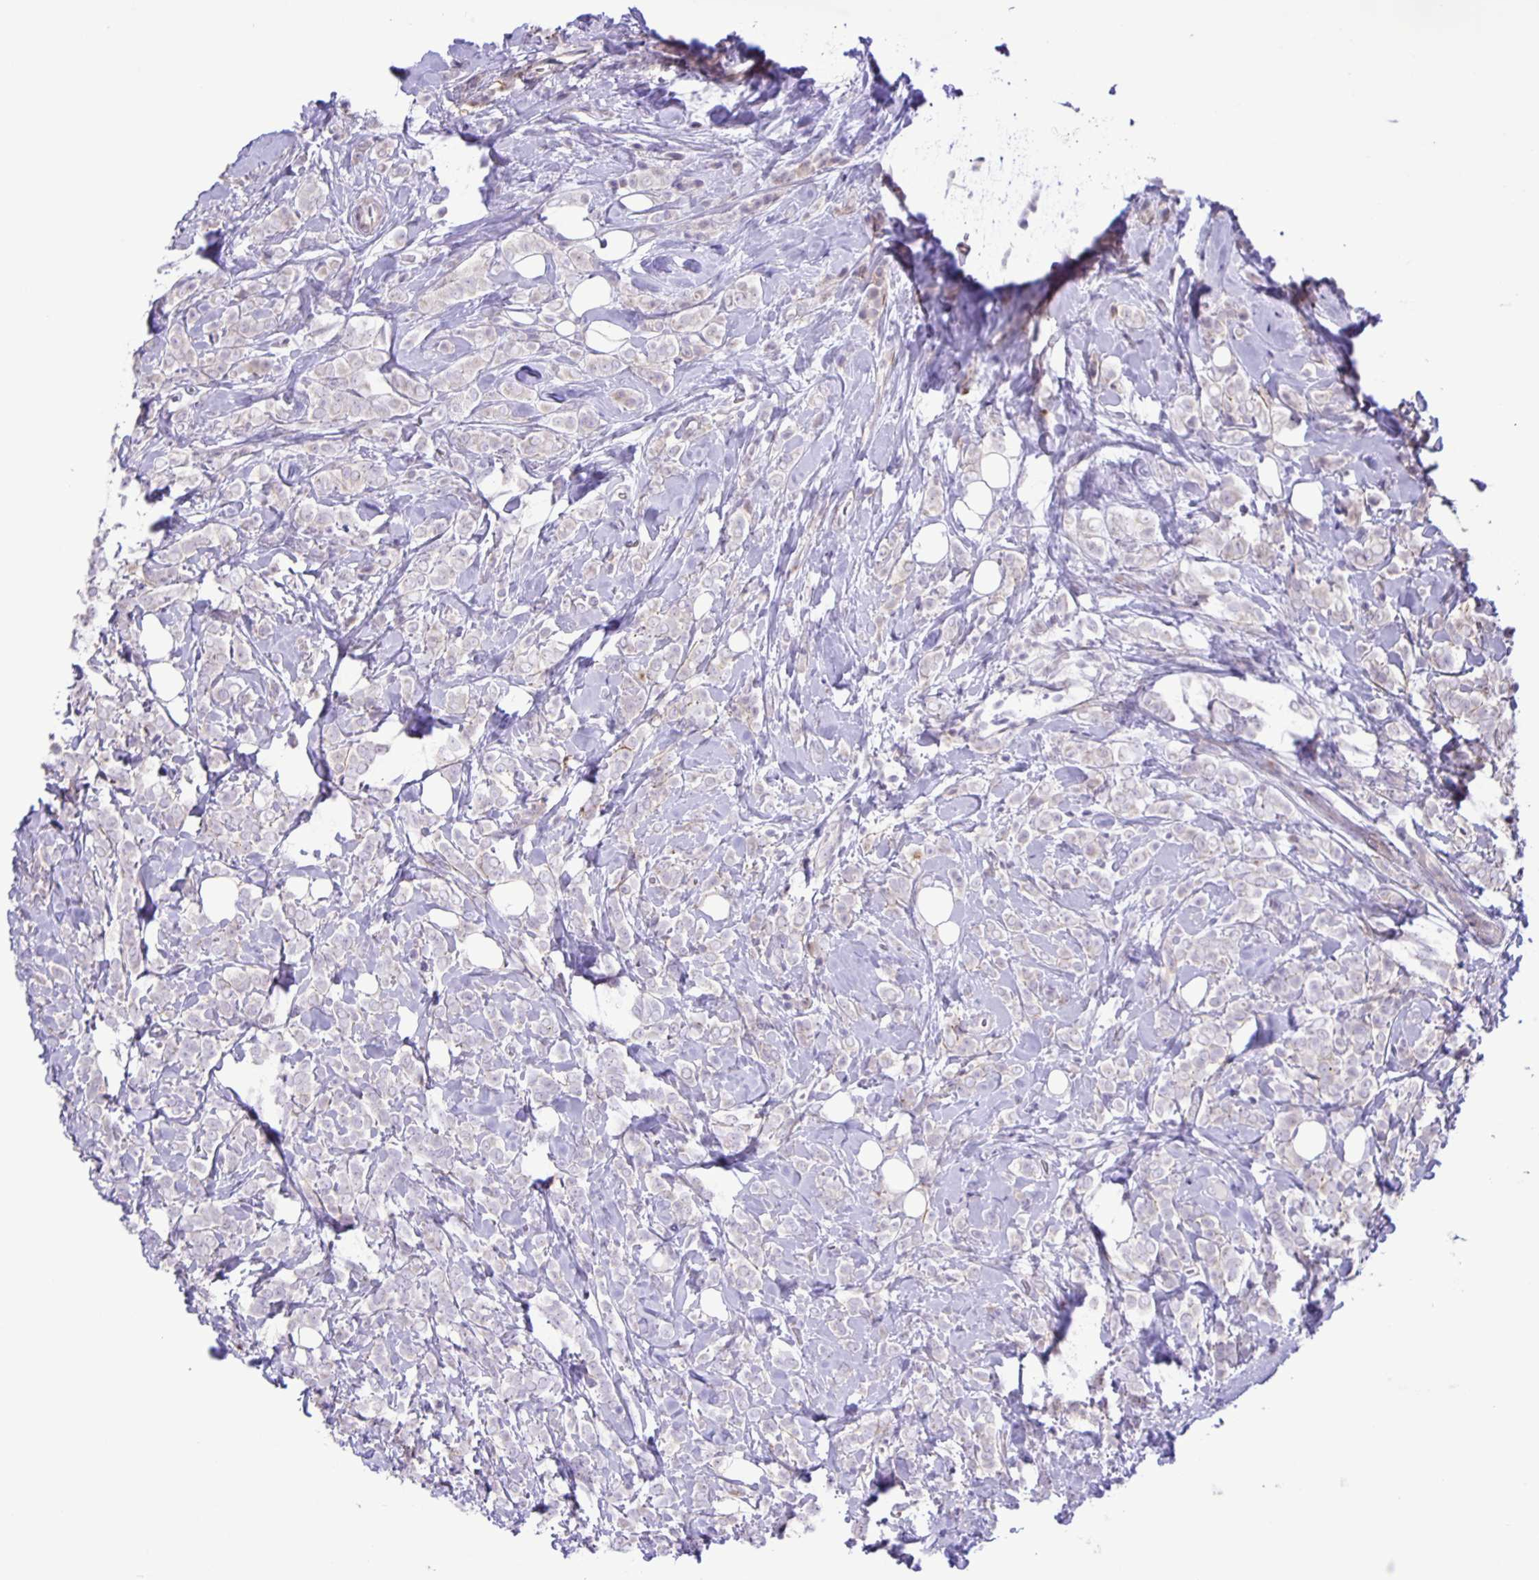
{"staining": {"intensity": "negative", "quantity": "none", "location": "none"}, "tissue": "breast cancer", "cell_type": "Tumor cells", "image_type": "cancer", "snomed": [{"axis": "morphology", "description": "Lobular carcinoma"}, {"axis": "topography", "description": "Breast"}], "caption": "Immunohistochemistry (IHC) of breast lobular carcinoma shows no expression in tumor cells.", "gene": "ADCK1", "patient": {"sex": "female", "age": 49}}